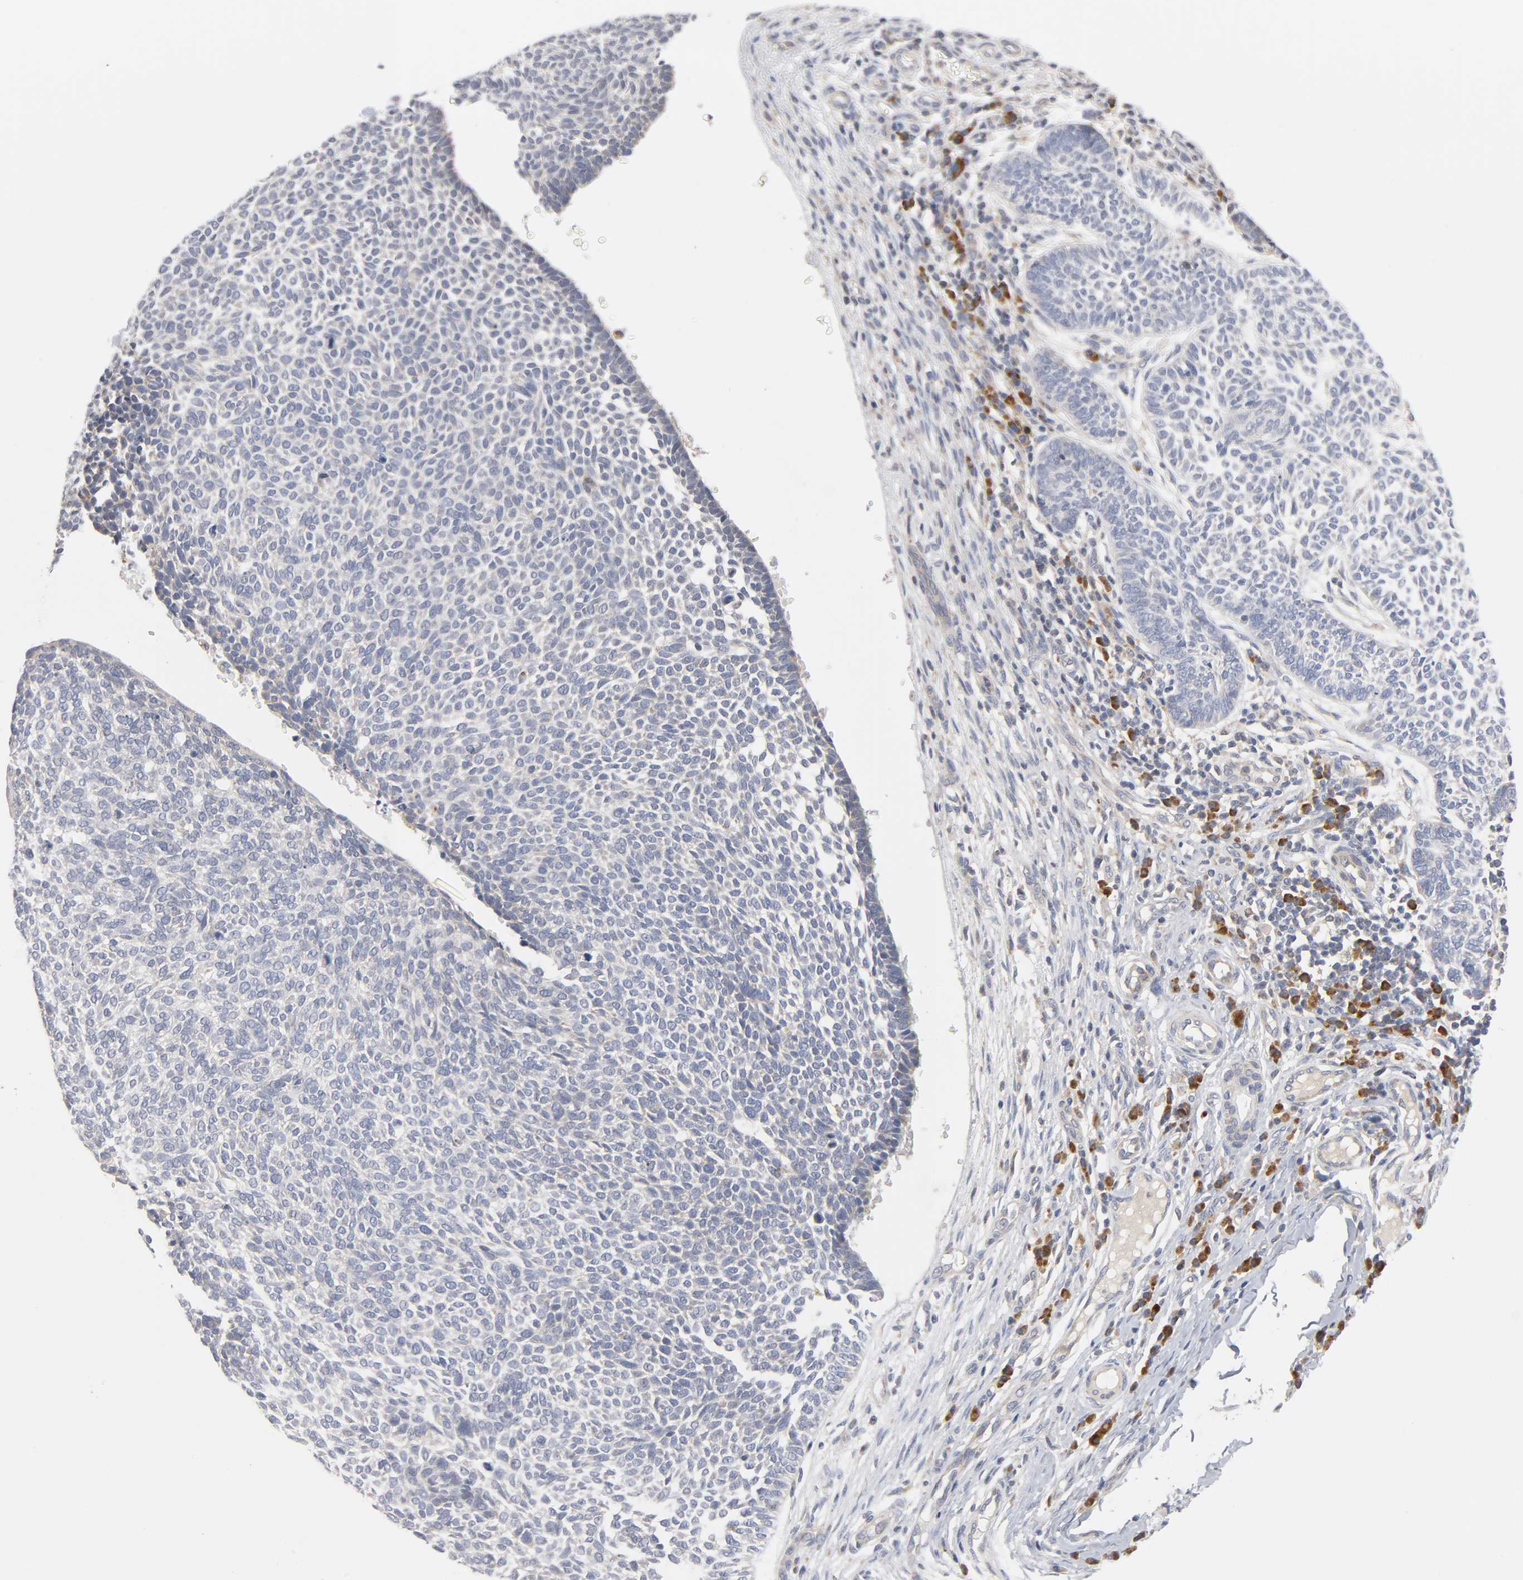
{"staining": {"intensity": "negative", "quantity": "none", "location": "none"}, "tissue": "skin cancer", "cell_type": "Tumor cells", "image_type": "cancer", "snomed": [{"axis": "morphology", "description": "Normal tissue, NOS"}, {"axis": "morphology", "description": "Basal cell carcinoma"}, {"axis": "topography", "description": "Skin"}], "caption": "This photomicrograph is of skin cancer (basal cell carcinoma) stained with IHC to label a protein in brown with the nuclei are counter-stained blue. There is no staining in tumor cells.", "gene": "IL4R", "patient": {"sex": "male", "age": 87}}